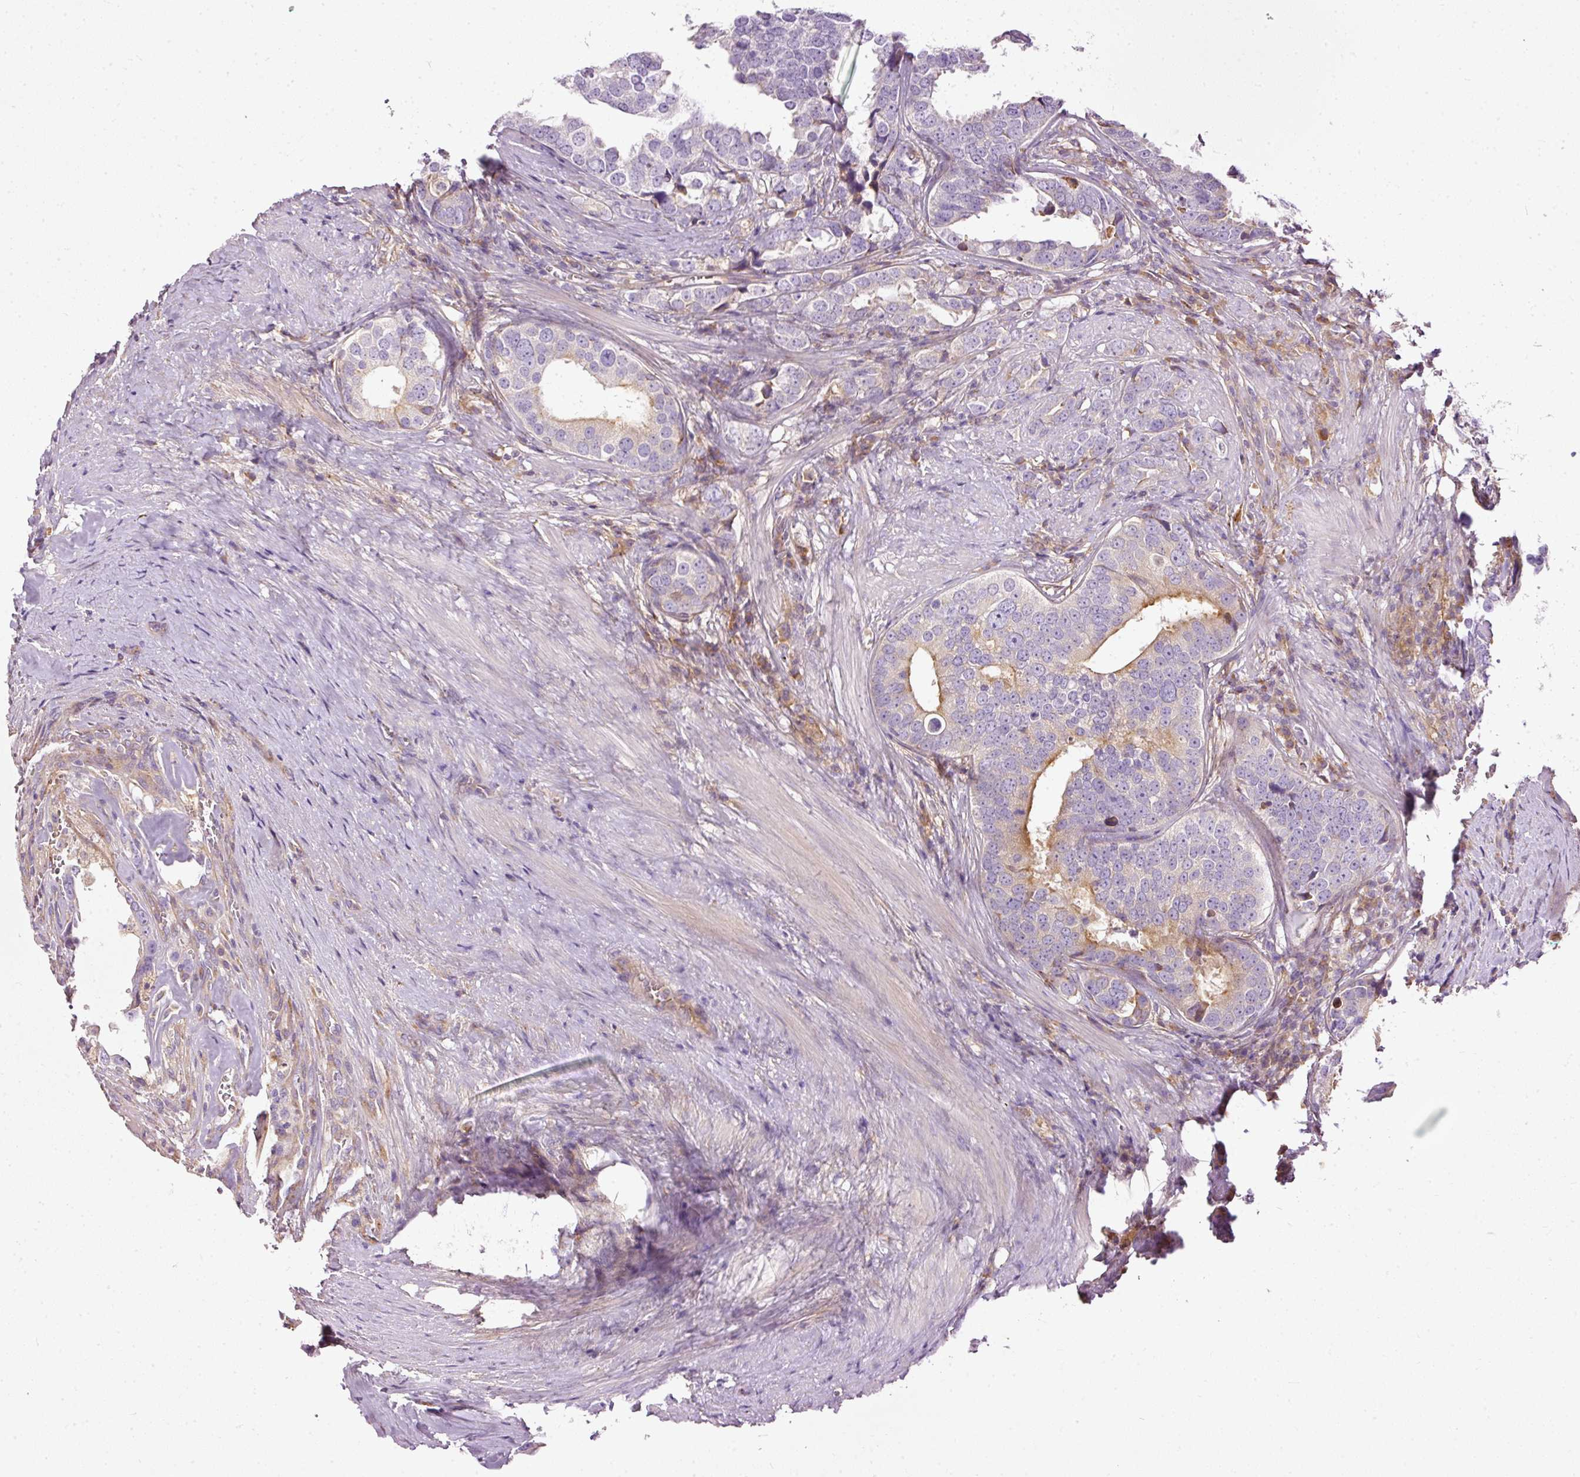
{"staining": {"intensity": "moderate", "quantity": "<25%", "location": "cytoplasmic/membranous"}, "tissue": "prostate cancer", "cell_type": "Tumor cells", "image_type": "cancer", "snomed": [{"axis": "morphology", "description": "Adenocarcinoma, High grade"}, {"axis": "topography", "description": "Prostate"}], "caption": "DAB immunohistochemical staining of prostate cancer reveals moderate cytoplasmic/membranous protein positivity in approximately <25% of tumor cells.", "gene": "PAQR9", "patient": {"sex": "male", "age": 71}}